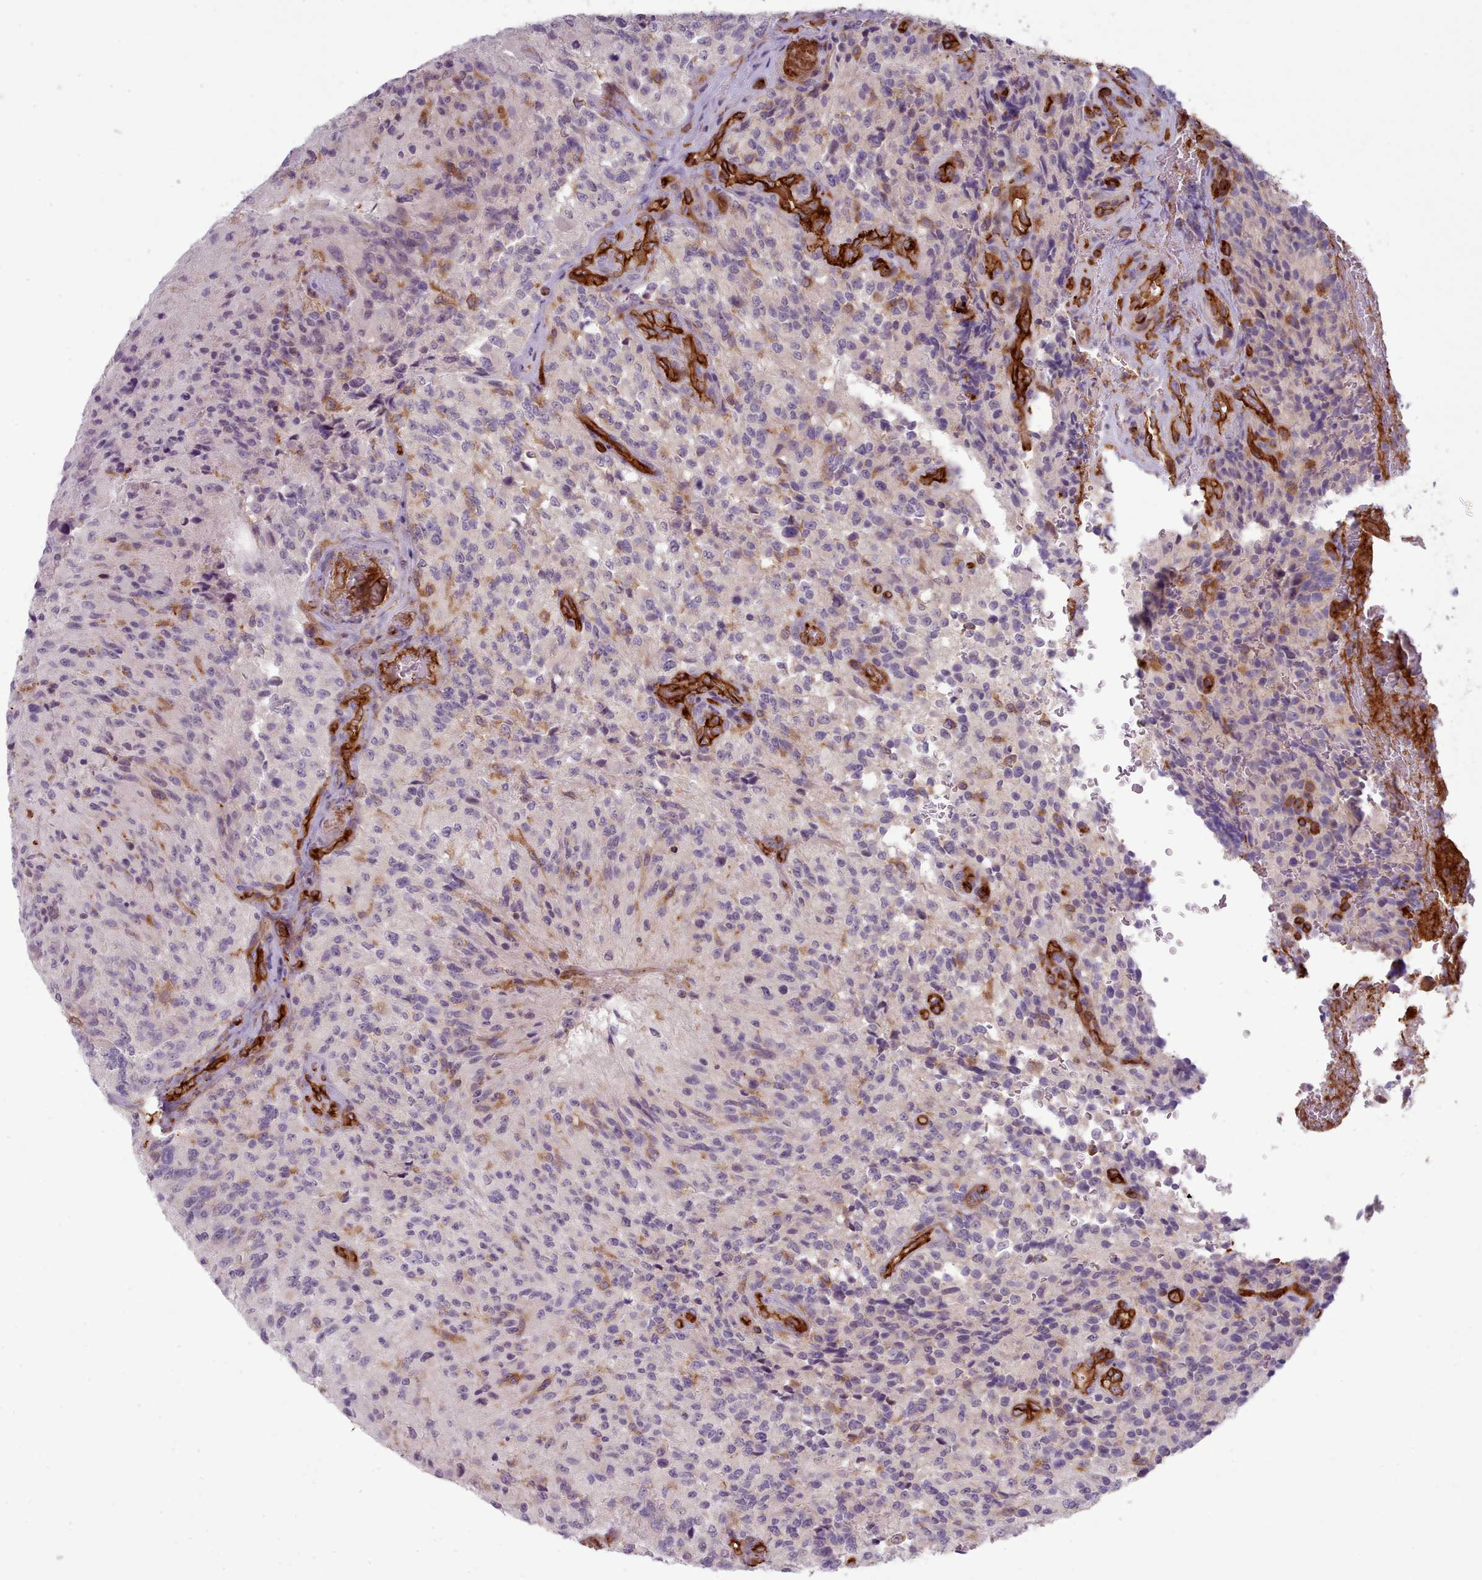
{"staining": {"intensity": "negative", "quantity": "none", "location": "none"}, "tissue": "glioma", "cell_type": "Tumor cells", "image_type": "cancer", "snomed": [{"axis": "morphology", "description": "Normal tissue, NOS"}, {"axis": "morphology", "description": "Glioma, malignant, High grade"}, {"axis": "topography", "description": "Cerebral cortex"}], "caption": "Protein analysis of malignant high-grade glioma displays no significant positivity in tumor cells.", "gene": "CD300LF", "patient": {"sex": "male", "age": 56}}